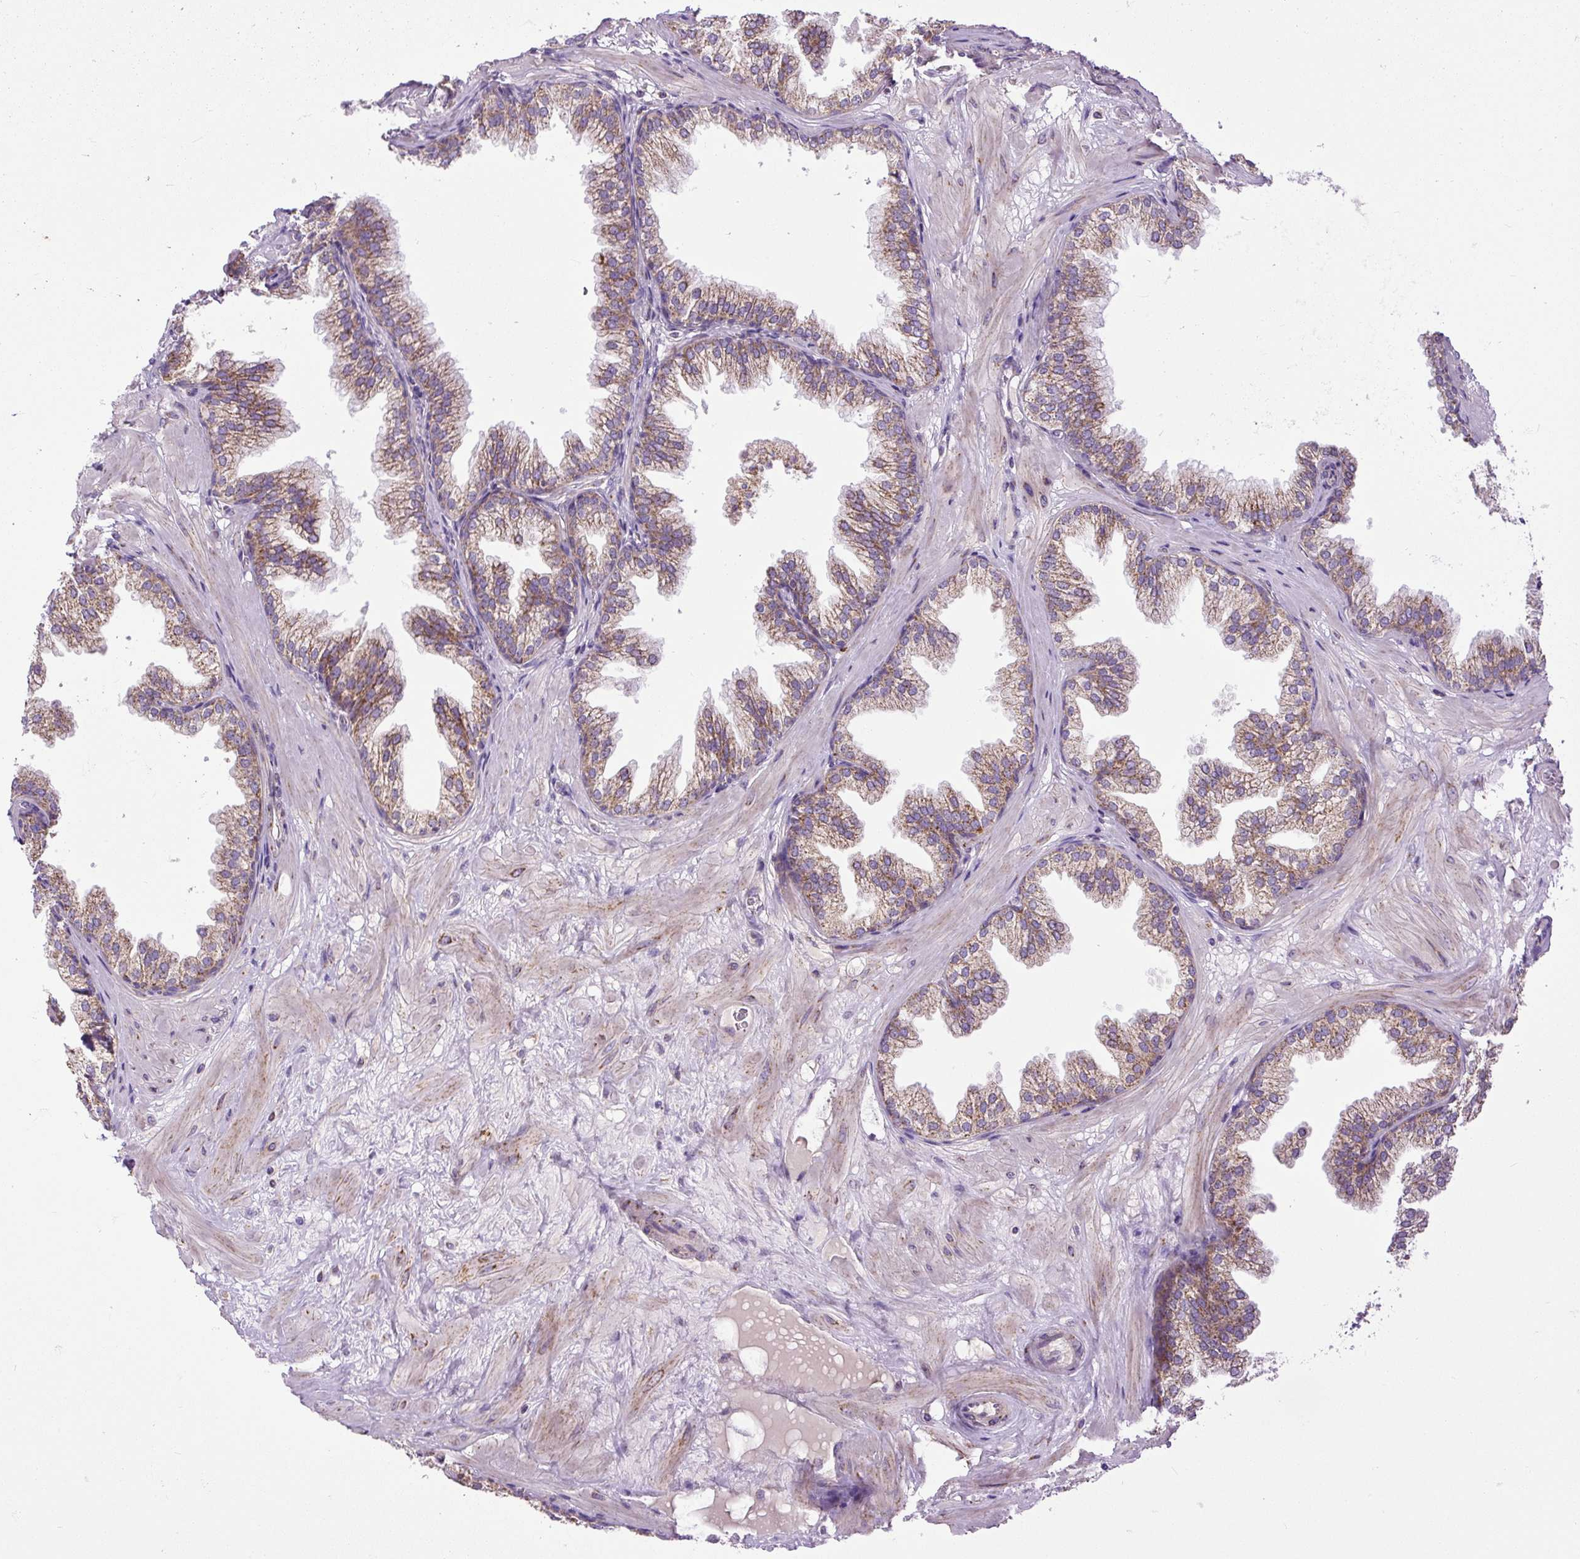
{"staining": {"intensity": "moderate", "quantity": "25%-75%", "location": "cytoplasmic/membranous"}, "tissue": "prostate", "cell_type": "Glandular cells", "image_type": "normal", "snomed": [{"axis": "morphology", "description": "Normal tissue, NOS"}, {"axis": "topography", "description": "Prostate"}], "caption": "Moderate cytoplasmic/membranous protein staining is present in approximately 25%-75% of glandular cells in prostate. Using DAB (3,3'-diaminobenzidine) (brown) and hematoxylin (blue) stains, captured at high magnification using brightfield microscopy.", "gene": "TM2D3", "patient": {"sex": "male", "age": 37}}